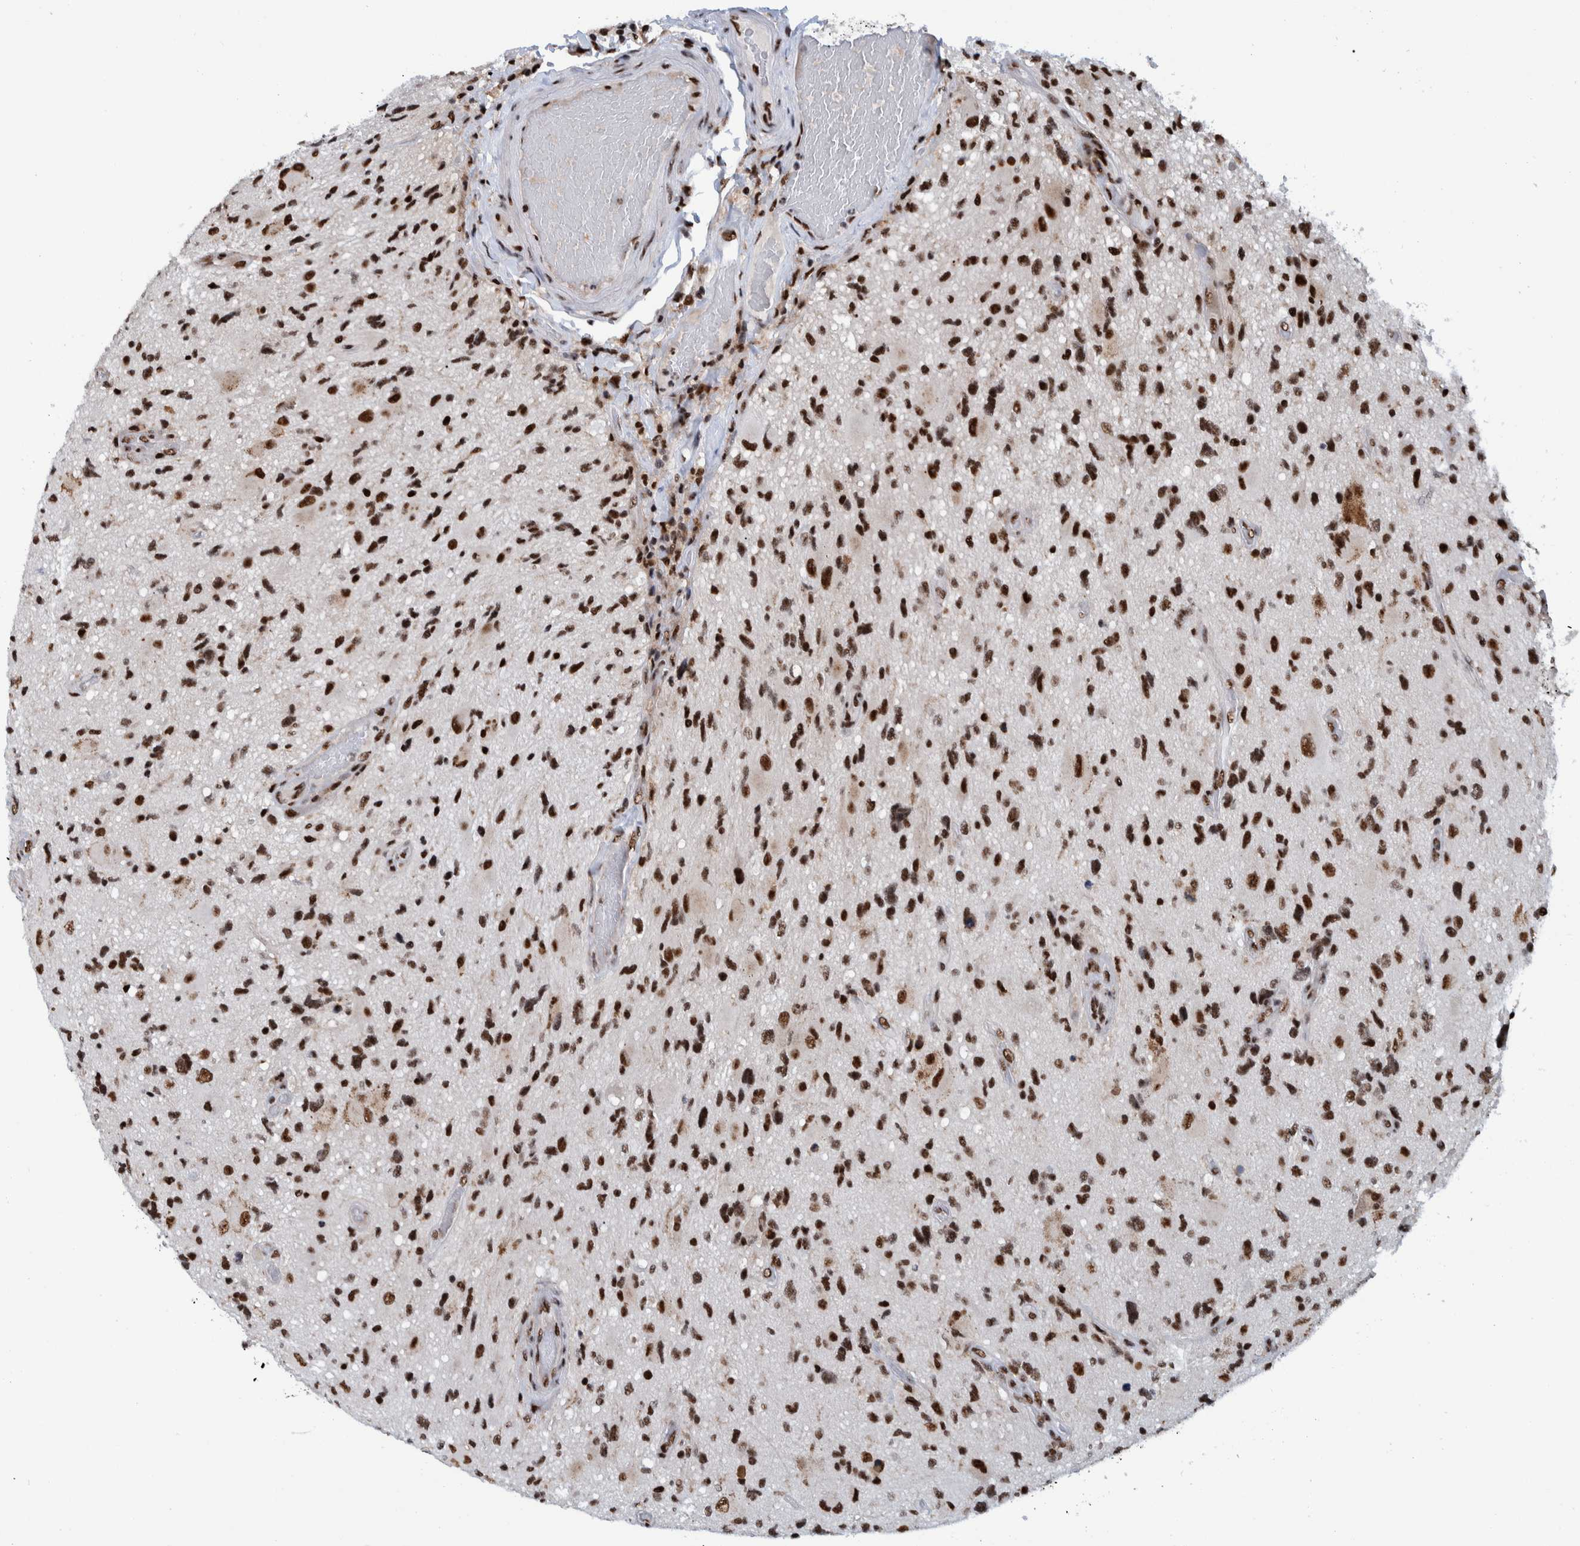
{"staining": {"intensity": "strong", "quantity": ">75%", "location": "nuclear"}, "tissue": "glioma", "cell_type": "Tumor cells", "image_type": "cancer", "snomed": [{"axis": "morphology", "description": "Glioma, malignant, High grade"}, {"axis": "topography", "description": "Brain"}], "caption": "Malignant glioma (high-grade) stained for a protein demonstrates strong nuclear positivity in tumor cells. (DAB (3,3'-diaminobenzidine) IHC with brightfield microscopy, high magnification).", "gene": "EFTUD2", "patient": {"sex": "male", "age": 33}}